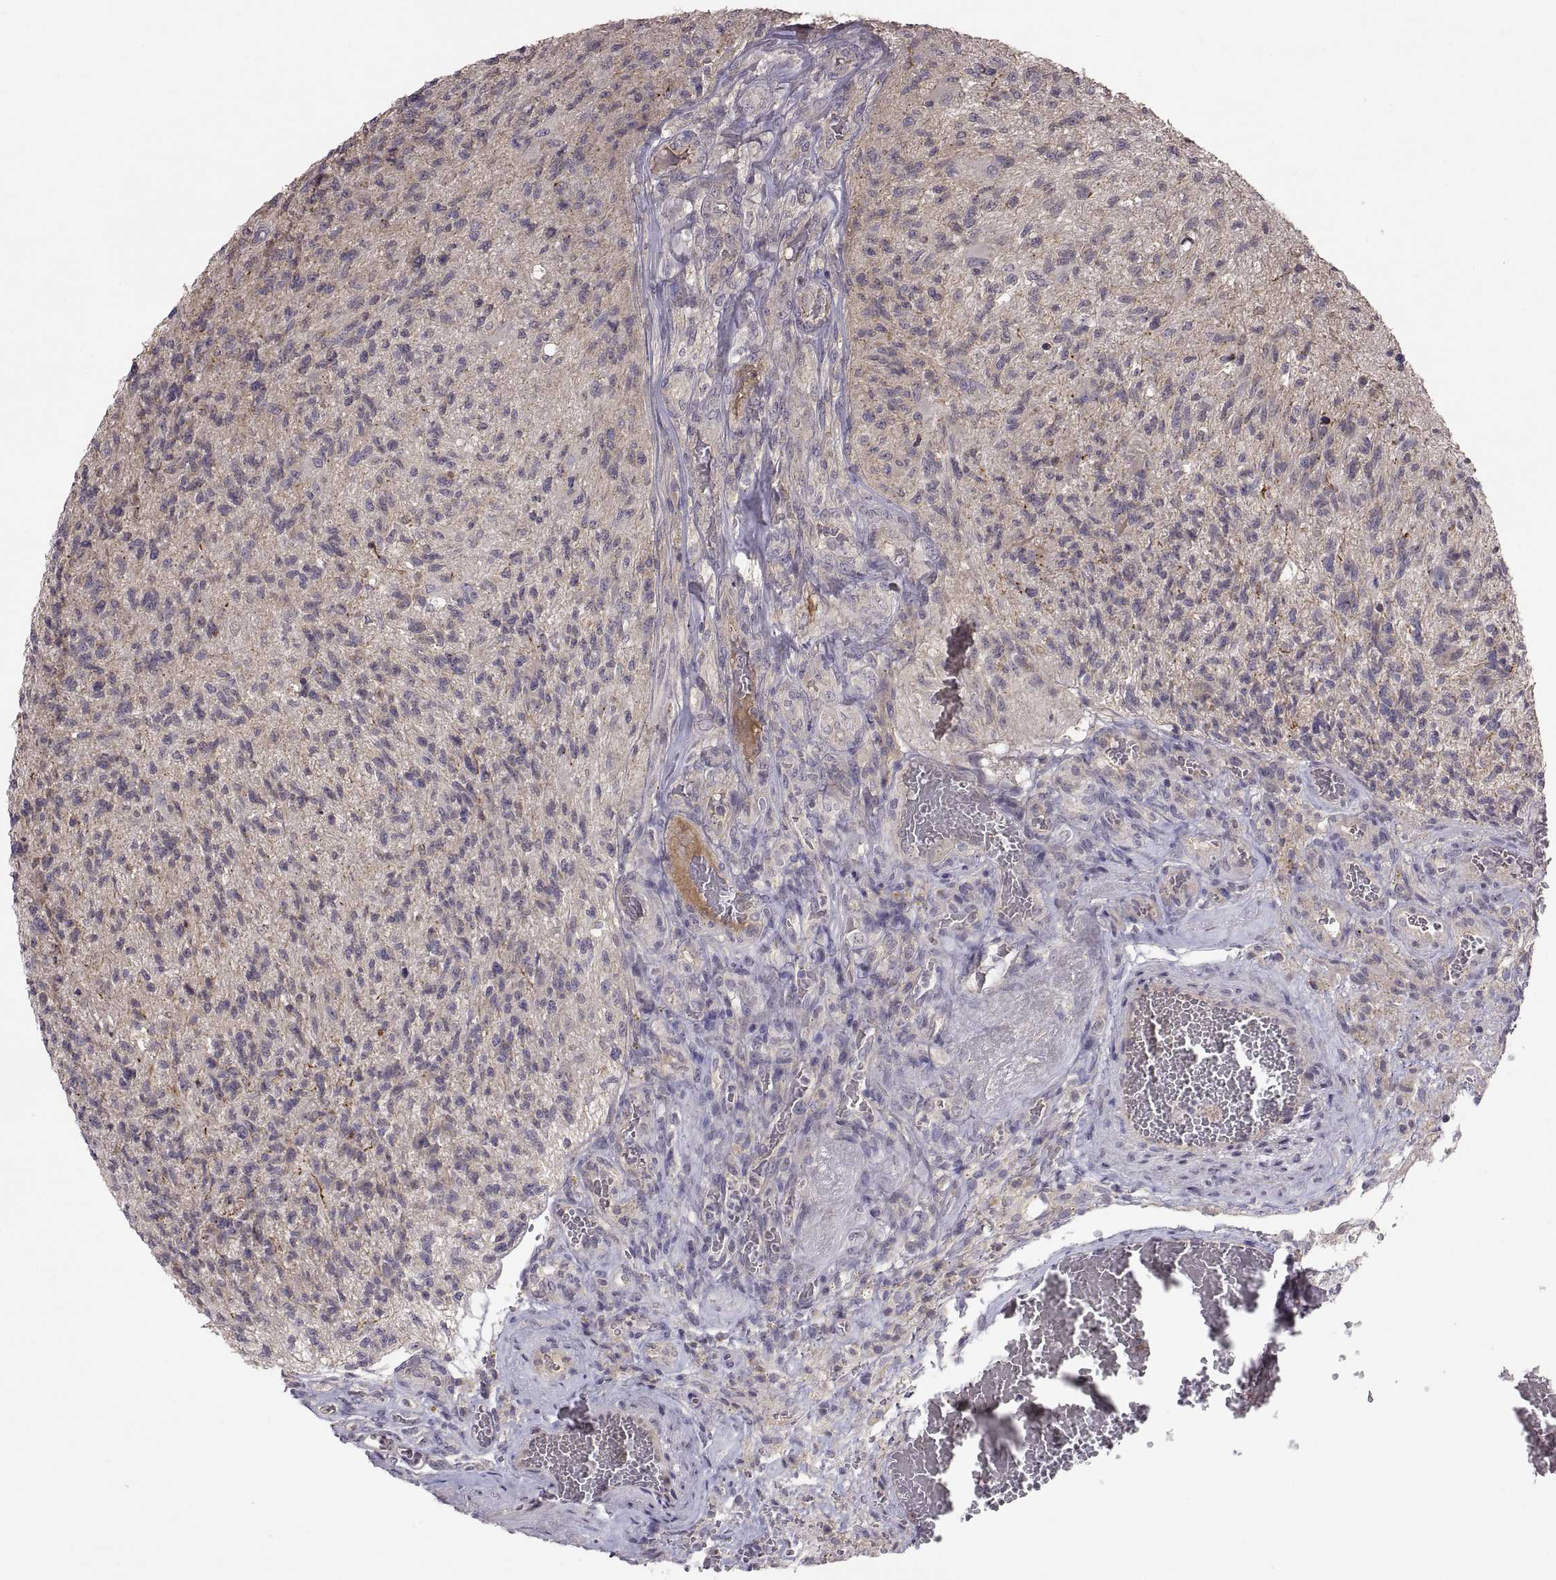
{"staining": {"intensity": "negative", "quantity": "none", "location": "none"}, "tissue": "glioma", "cell_type": "Tumor cells", "image_type": "cancer", "snomed": [{"axis": "morphology", "description": "Glioma, malignant, High grade"}, {"axis": "topography", "description": "Brain"}], "caption": "Human glioma stained for a protein using immunohistochemistry exhibits no staining in tumor cells.", "gene": "NMNAT2", "patient": {"sex": "male", "age": 56}}